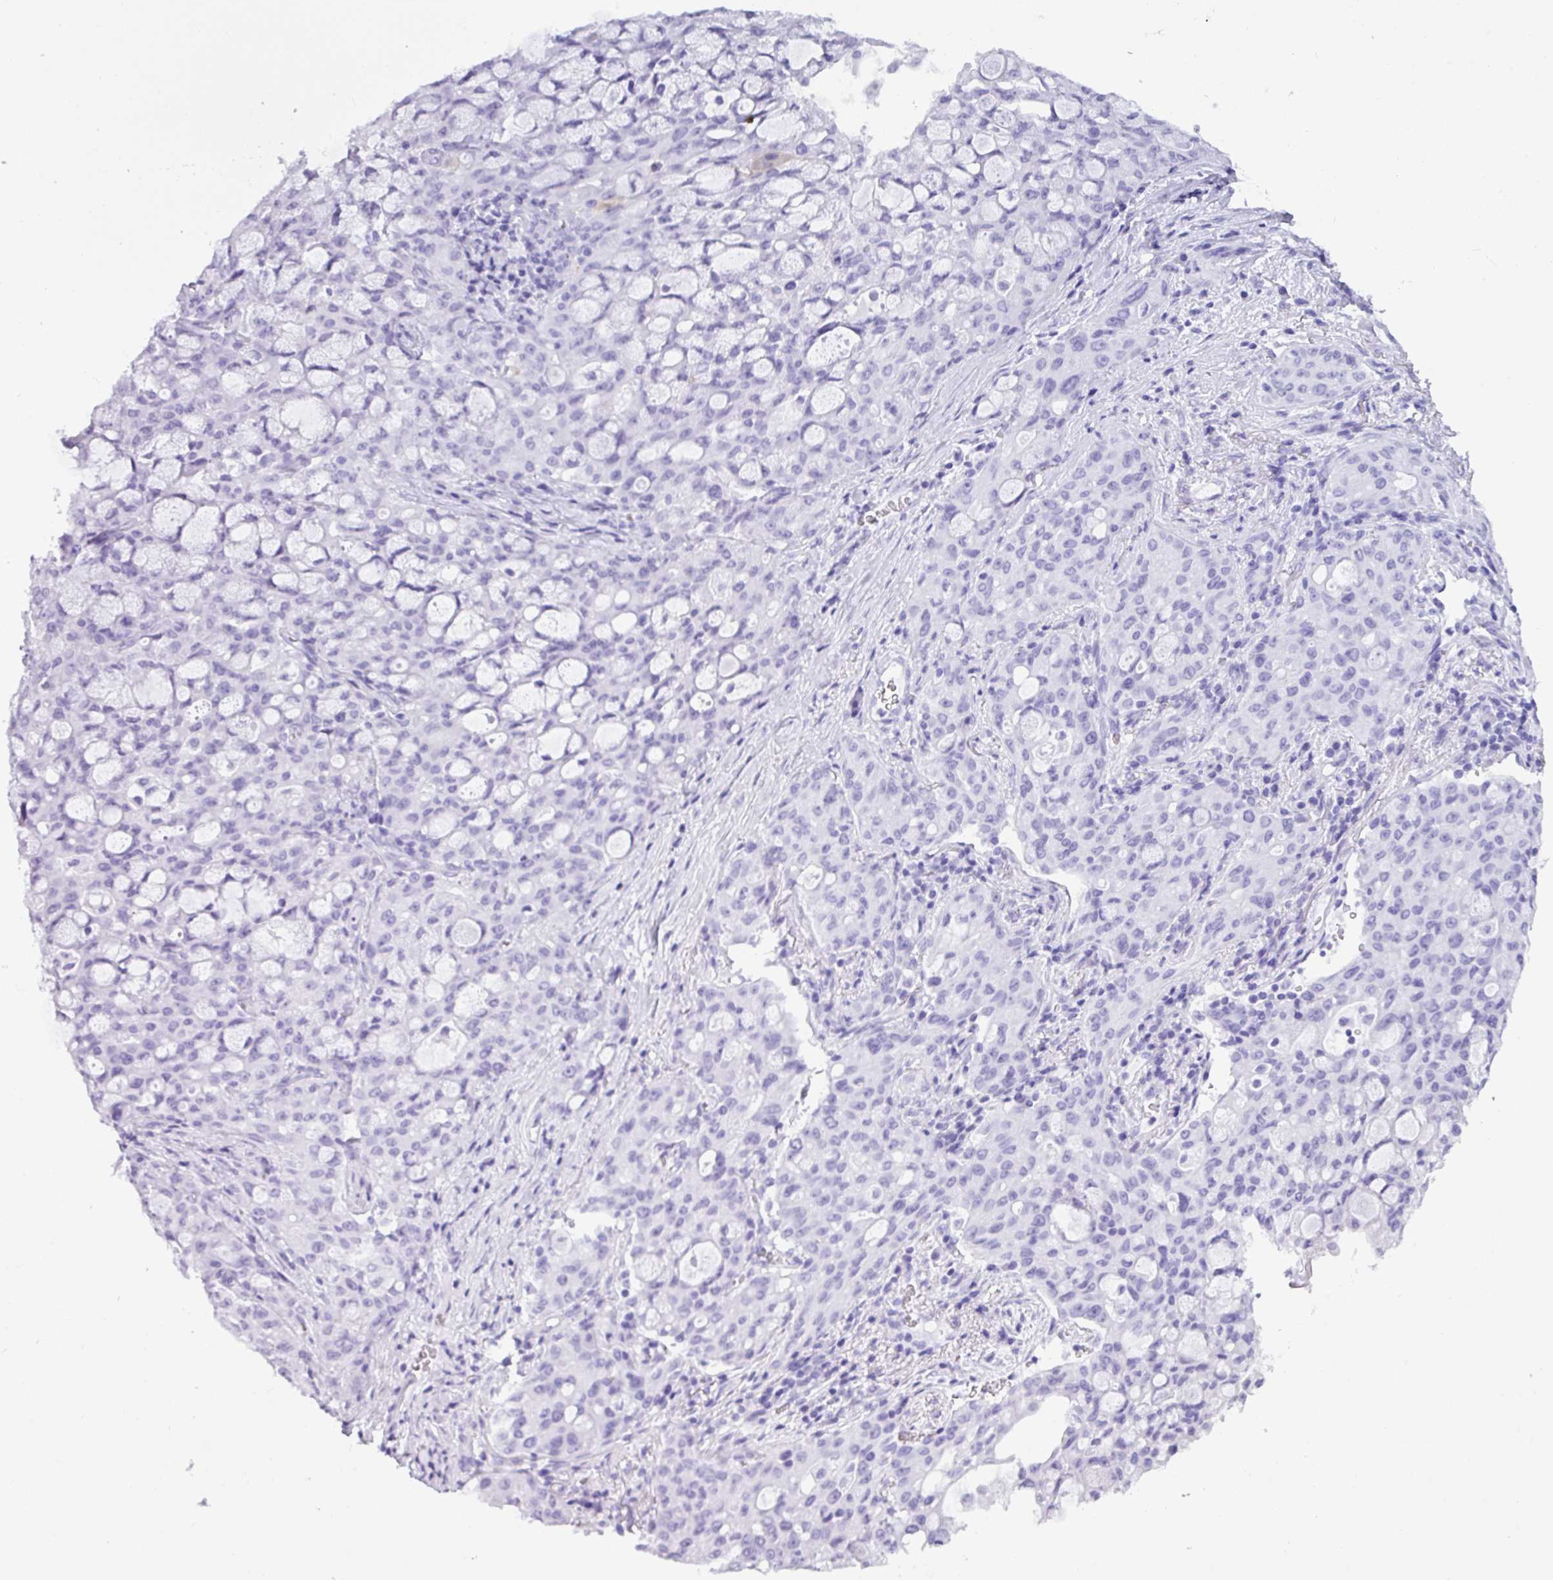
{"staining": {"intensity": "negative", "quantity": "none", "location": "none"}, "tissue": "lung cancer", "cell_type": "Tumor cells", "image_type": "cancer", "snomed": [{"axis": "morphology", "description": "Adenocarcinoma, NOS"}, {"axis": "topography", "description": "Lung"}], "caption": "Lung cancer stained for a protein using immunohistochemistry demonstrates no staining tumor cells.", "gene": "ZNF524", "patient": {"sex": "female", "age": 44}}